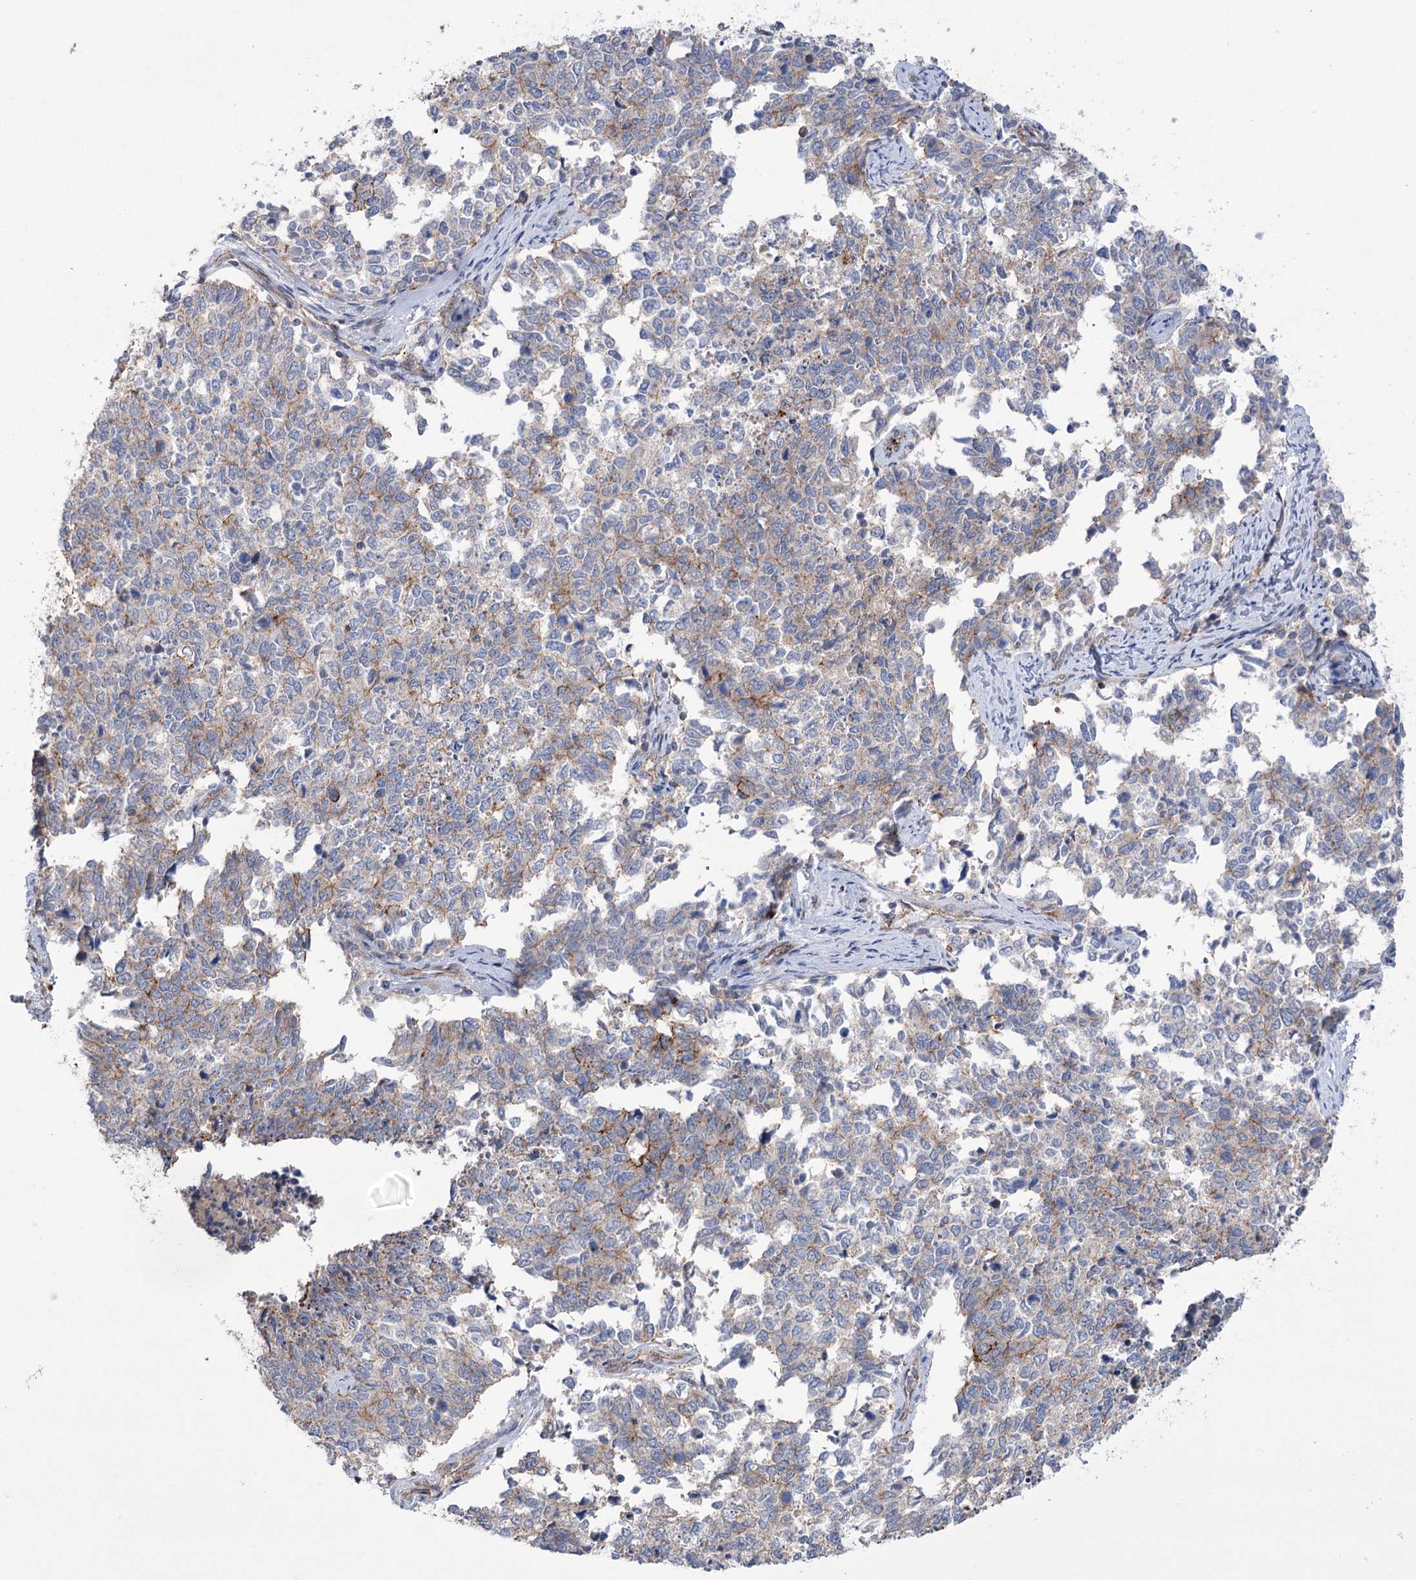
{"staining": {"intensity": "moderate", "quantity": "<25%", "location": "cytoplasmic/membranous"}, "tissue": "cervical cancer", "cell_type": "Tumor cells", "image_type": "cancer", "snomed": [{"axis": "morphology", "description": "Squamous cell carcinoma, NOS"}, {"axis": "topography", "description": "Cervix"}], "caption": "This image shows immunohistochemistry (IHC) staining of cervical squamous cell carcinoma, with low moderate cytoplasmic/membranous positivity in approximately <25% of tumor cells.", "gene": "TRIM71", "patient": {"sex": "female", "age": 63}}